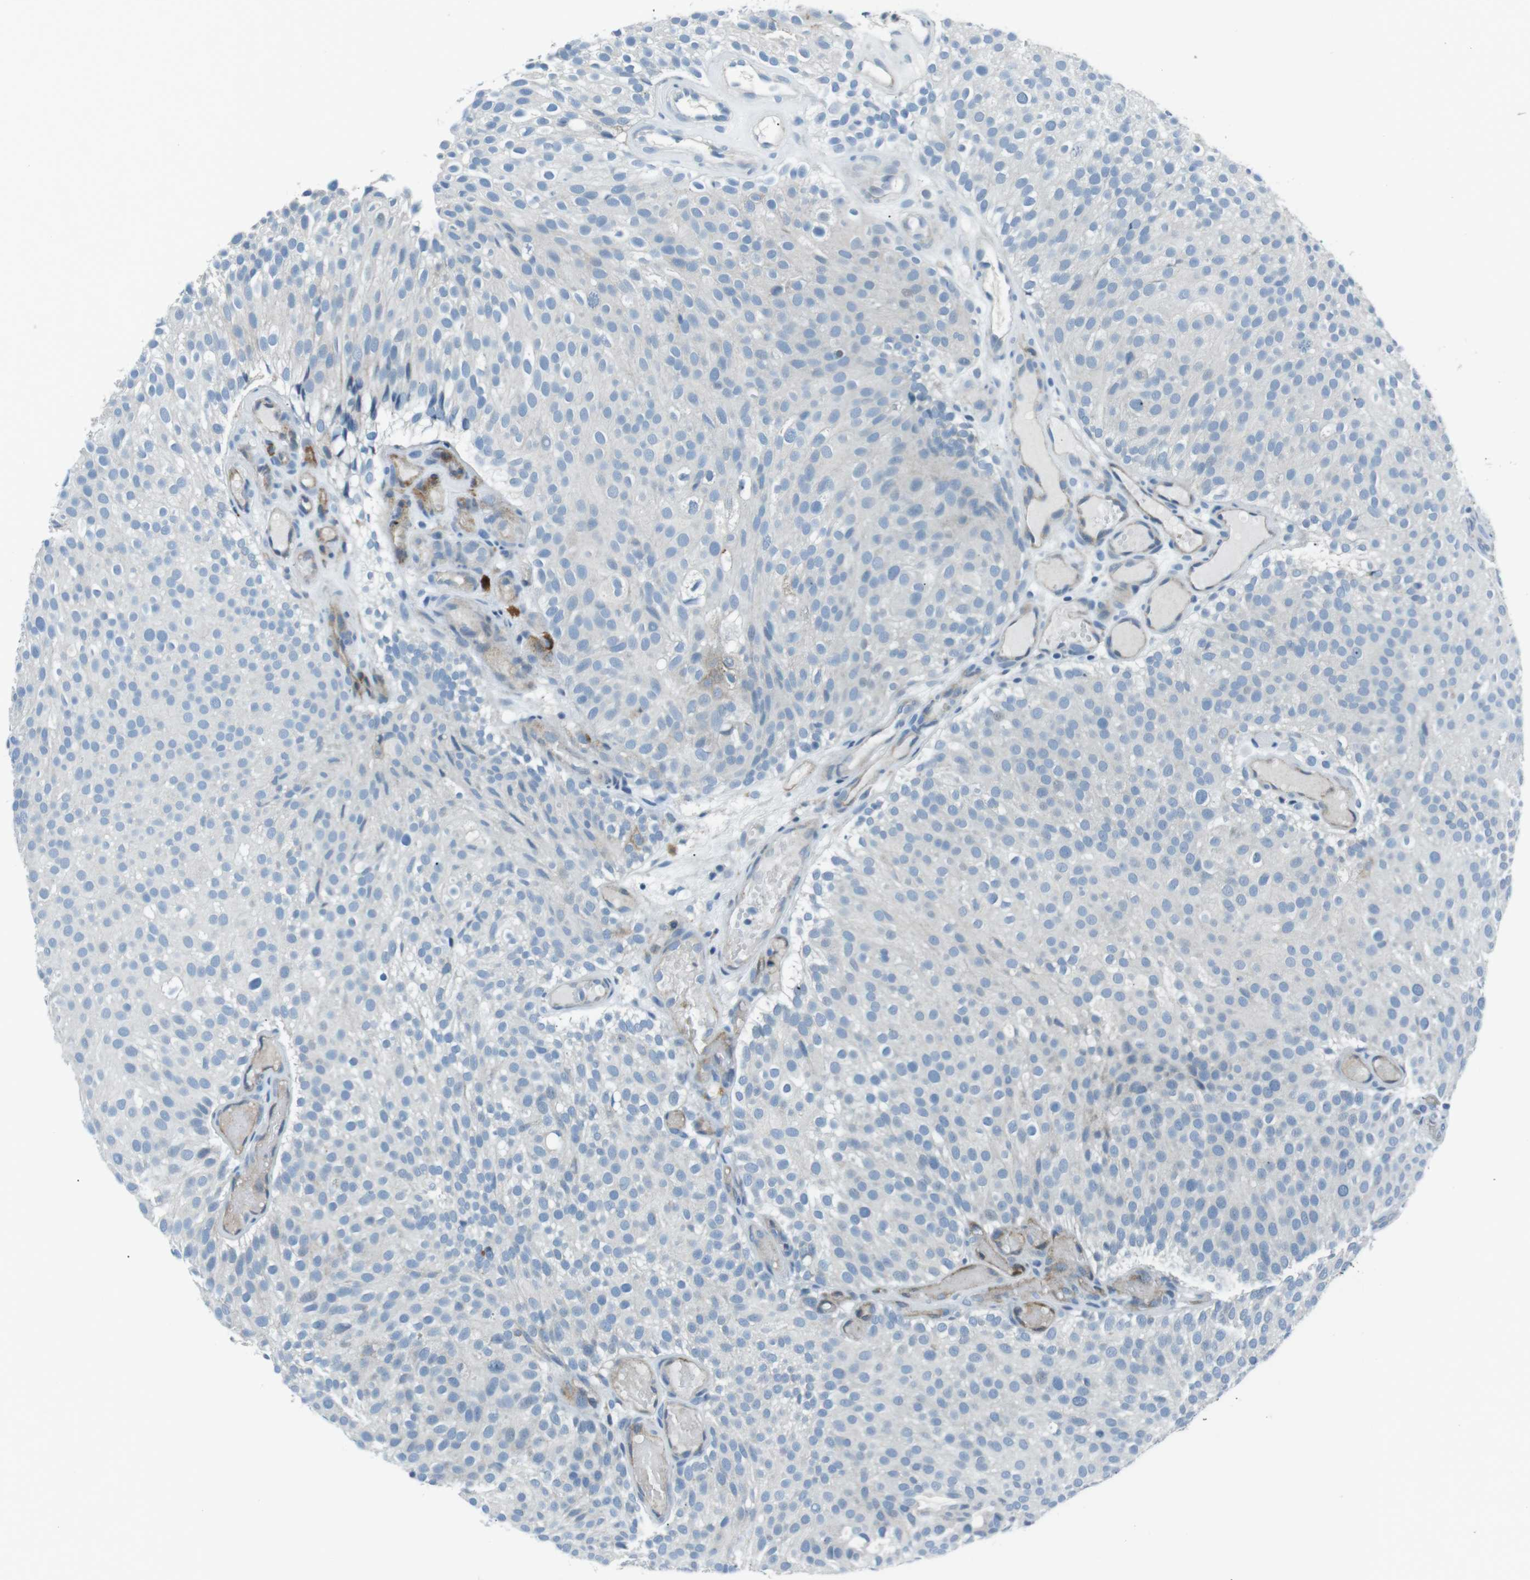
{"staining": {"intensity": "negative", "quantity": "none", "location": "none"}, "tissue": "urothelial cancer", "cell_type": "Tumor cells", "image_type": "cancer", "snomed": [{"axis": "morphology", "description": "Urothelial carcinoma, Low grade"}, {"axis": "topography", "description": "Urinary bladder"}], "caption": "IHC photomicrograph of human low-grade urothelial carcinoma stained for a protein (brown), which displays no expression in tumor cells.", "gene": "CSF2RA", "patient": {"sex": "male", "age": 78}}